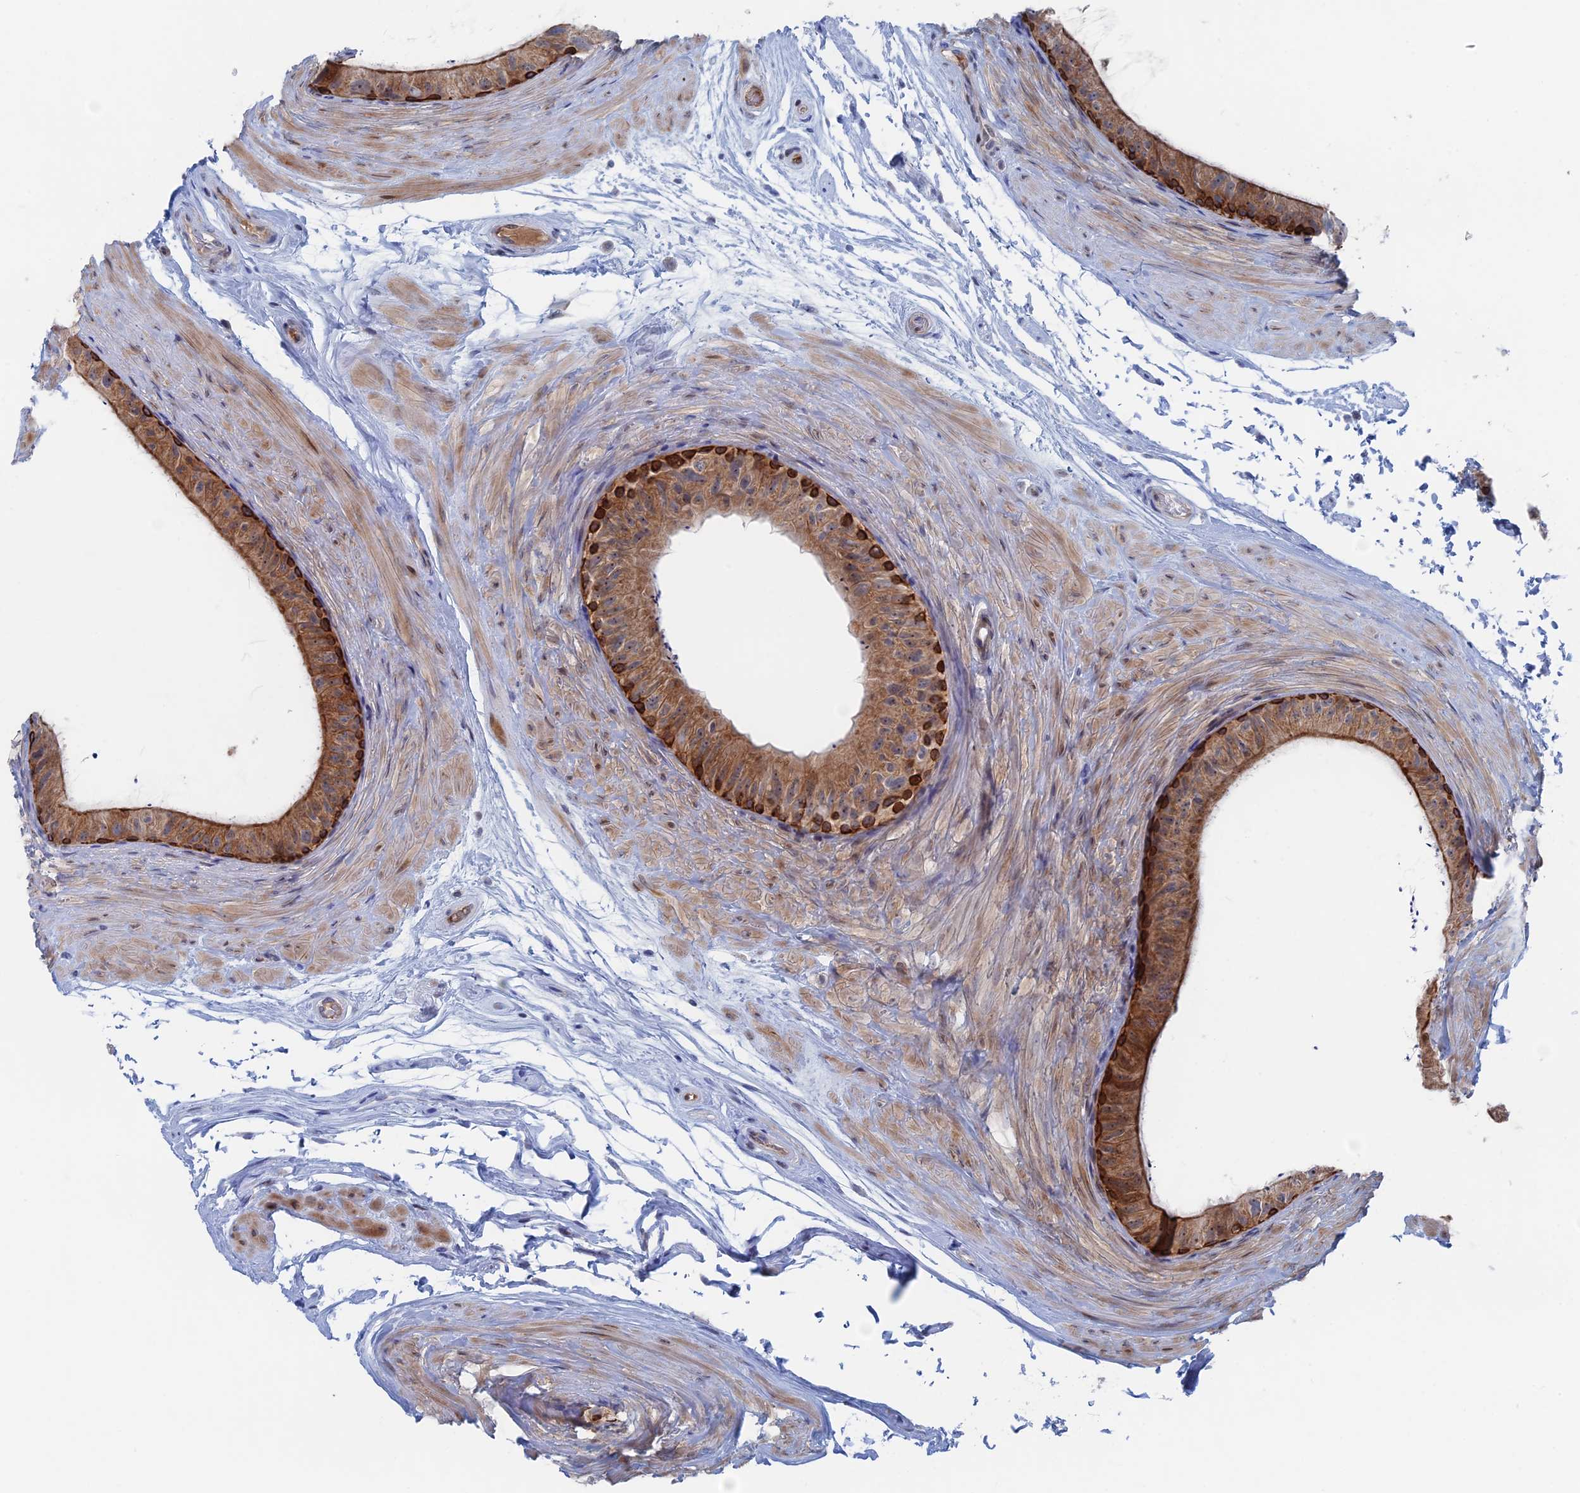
{"staining": {"intensity": "strong", "quantity": "<25%", "location": "cytoplasmic/membranous"}, "tissue": "epididymis", "cell_type": "Glandular cells", "image_type": "normal", "snomed": [{"axis": "morphology", "description": "Normal tissue, NOS"}, {"axis": "topography", "description": "Epididymis"}], "caption": "Glandular cells display medium levels of strong cytoplasmic/membranous staining in approximately <25% of cells in normal human epididymis. The protein is shown in brown color, while the nuclei are stained blue.", "gene": "IL7", "patient": {"sex": "male", "age": 45}}